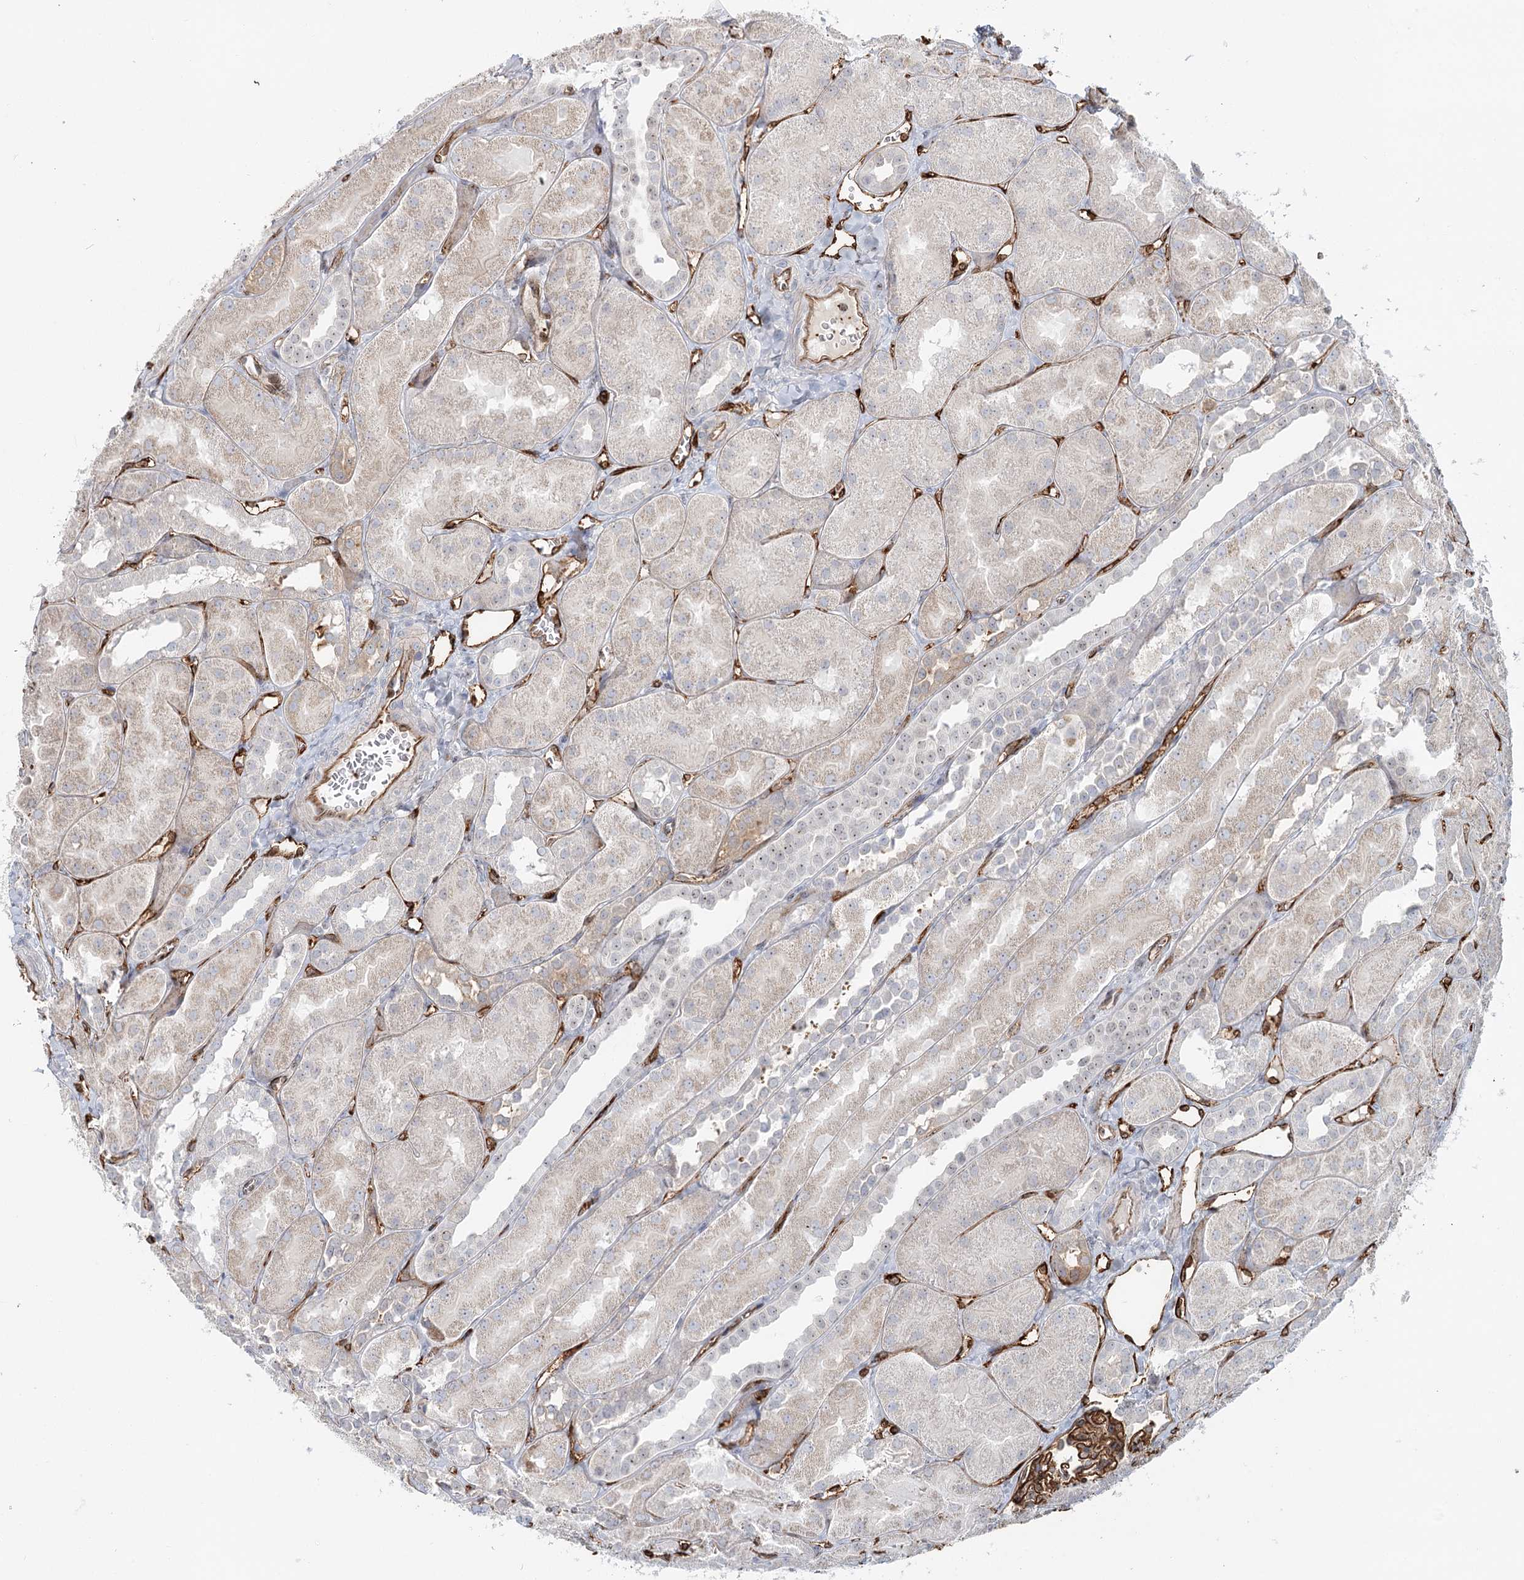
{"staining": {"intensity": "strong", "quantity": ">75%", "location": "cytoplasmic/membranous"}, "tissue": "kidney", "cell_type": "Cells in glomeruli", "image_type": "normal", "snomed": [{"axis": "morphology", "description": "Normal tissue, NOS"}, {"axis": "topography", "description": "Kidney"}, {"axis": "topography", "description": "Urinary bladder"}], "caption": "This image shows benign kidney stained with immunohistochemistry (IHC) to label a protein in brown. The cytoplasmic/membranous of cells in glomeruli show strong positivity for the protein. Nuclei are counter-stained blue.", "gene": "ZFYVE28", "patient": {"sex": "male", "age": 16}}